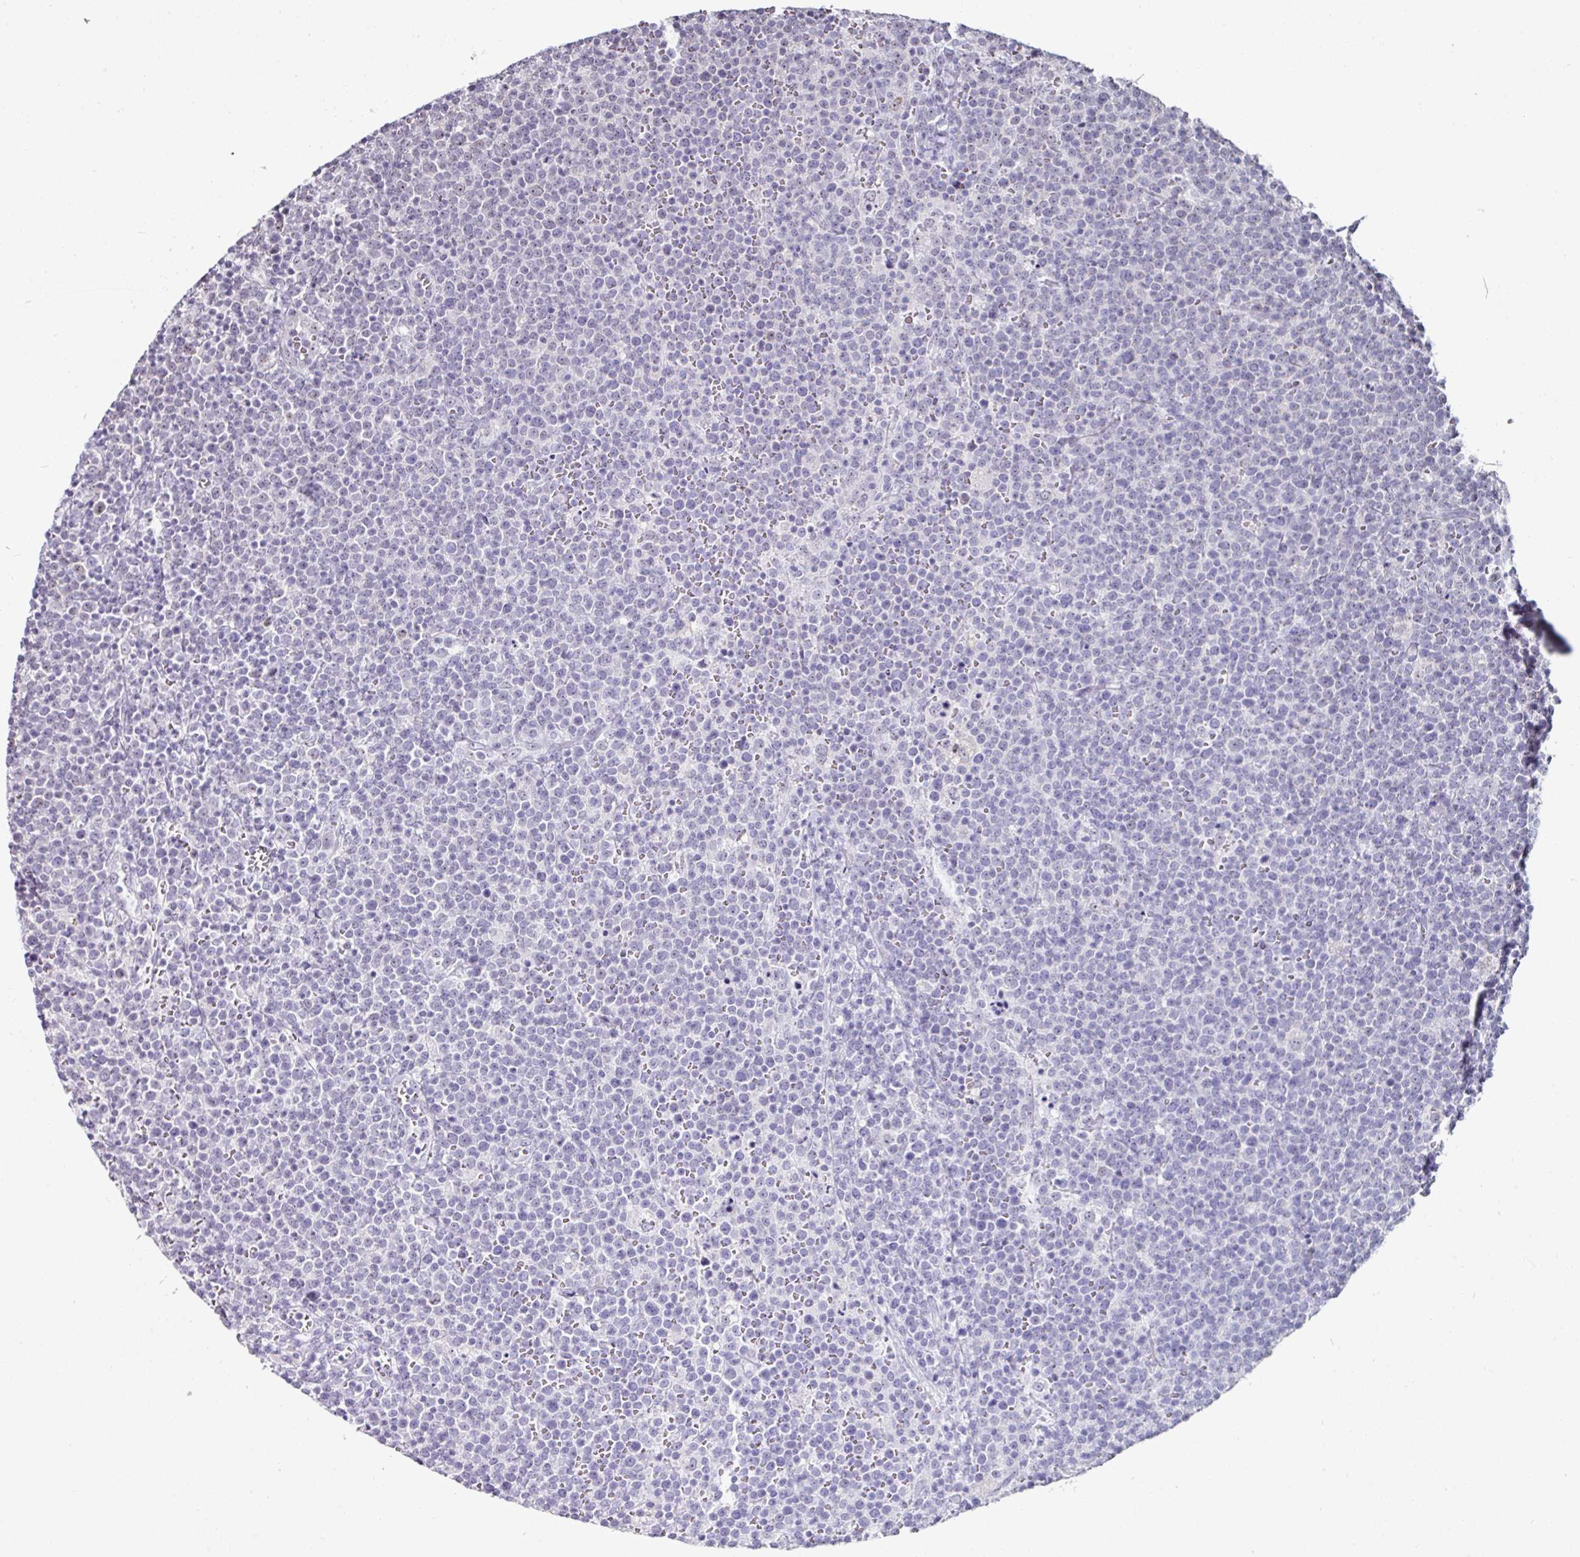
{"staining": {"intensity": "negative", "quantity": "none", "location": "none"}, "tissue": "lymphoma", "cell_type": "Tumor cells", "image_type": "cancer", "snomed": [{"axis": "morphology", "description": "Malignant lymphoma, non-Hodgkin's type, High grade"}, {"axis": "topography", "description": "Lymph node"}], "caption": "Lymphoma stained for a protein using IHC displays no expression tumor cells.", "gene": "NACC2", "patient": {"sex": "male", "age": 61}}